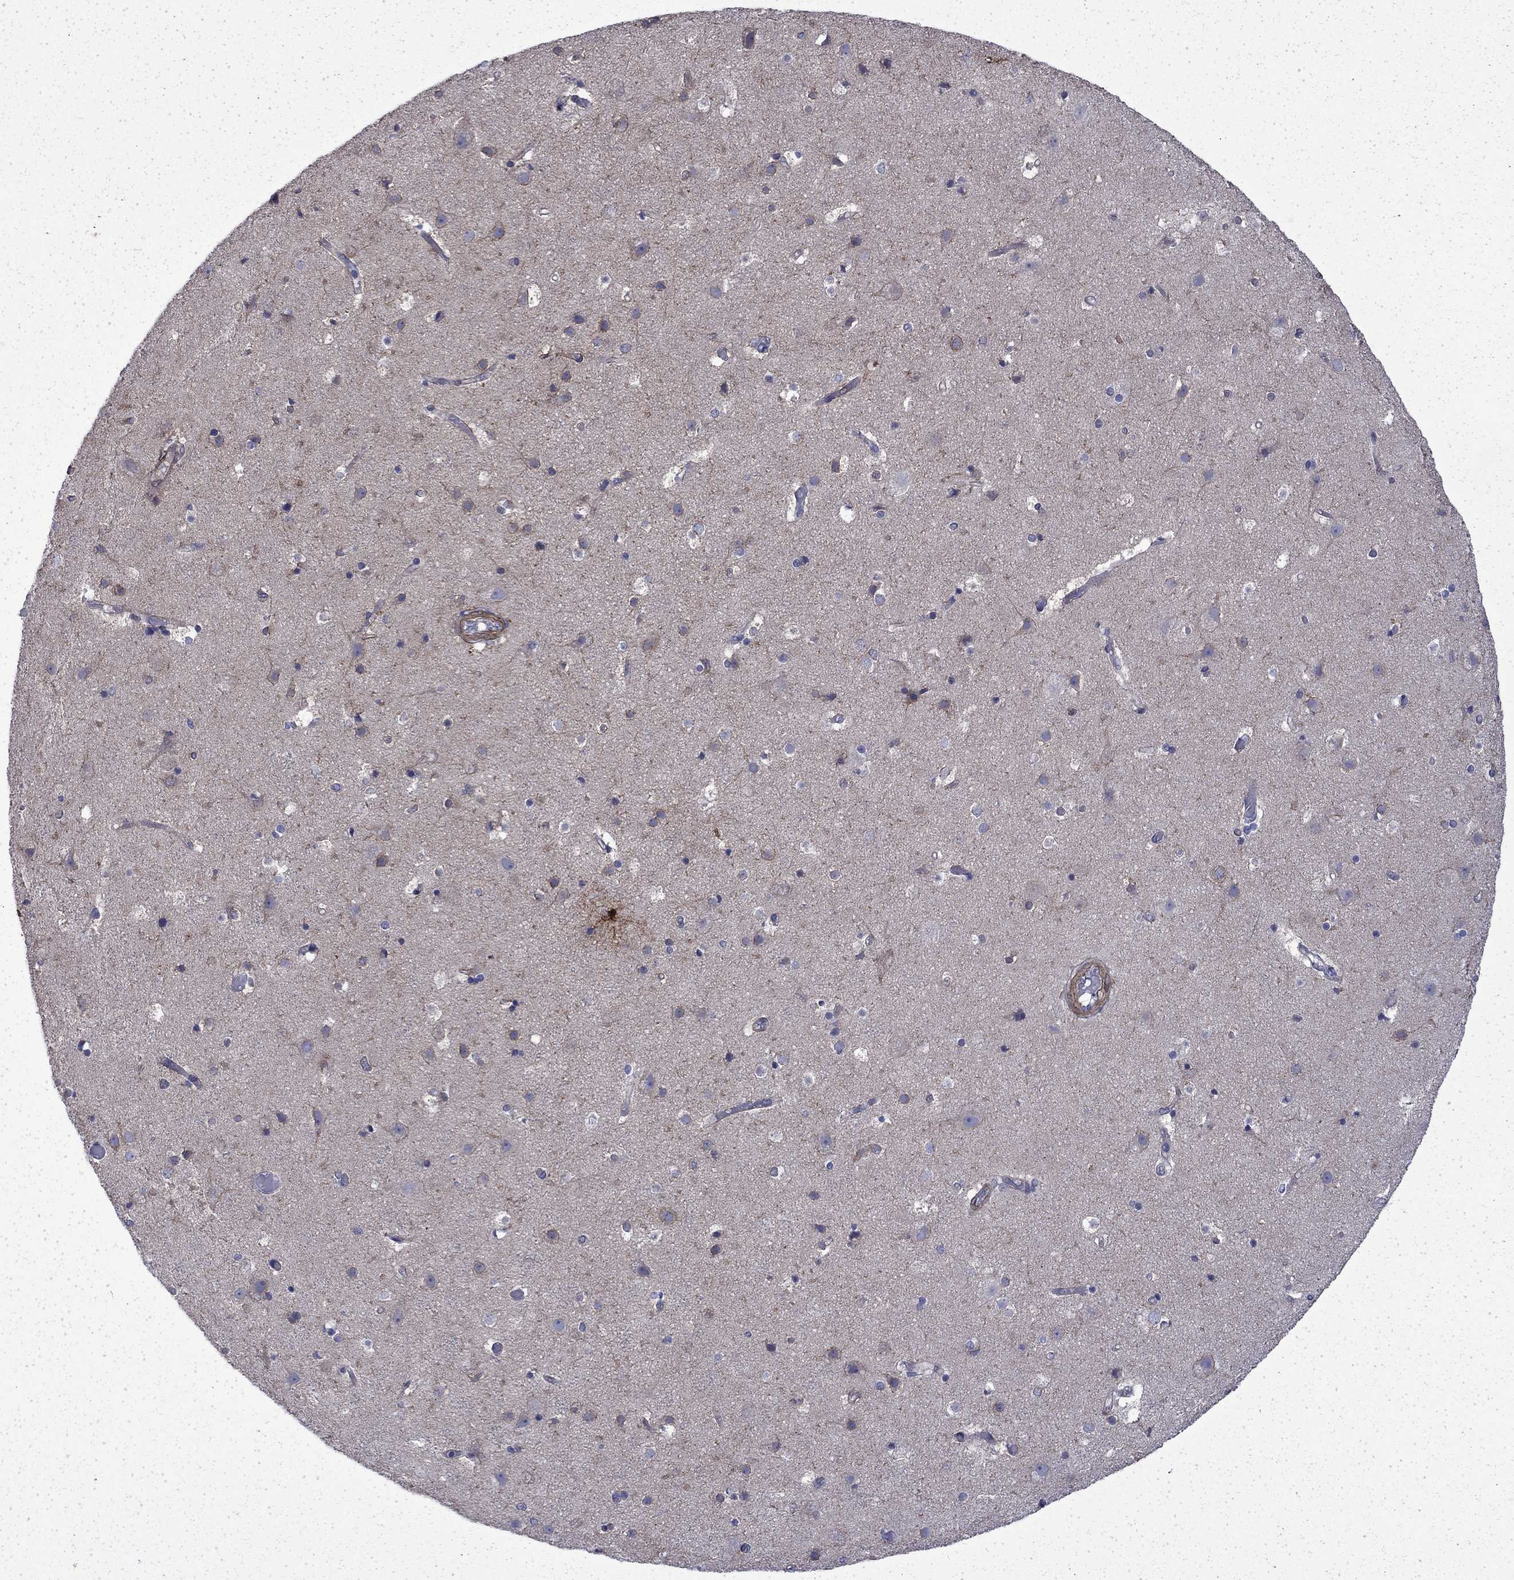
{"staining": {"intensity": "strong", "quantity": "25%-75%", "location": "cytoplasmic/membranous"}, "tissue": "cerebral cortex", "cell_type": "Endothelial cells", "image_type": "normal", "snomed": [{"axis": "morphology", "description": "Normal tissue, NOS"}, {"axis": "topography", "description": "Cerebral cortex"}], "caption": "Protein staining of unremarkable cerebral cortex demonstrates strong cytoplasmic/membranous staining in approximately 25%-75% of endothelial cells.", "gene": "DTNA", "patient": {"sex": "female", "age": 52}}